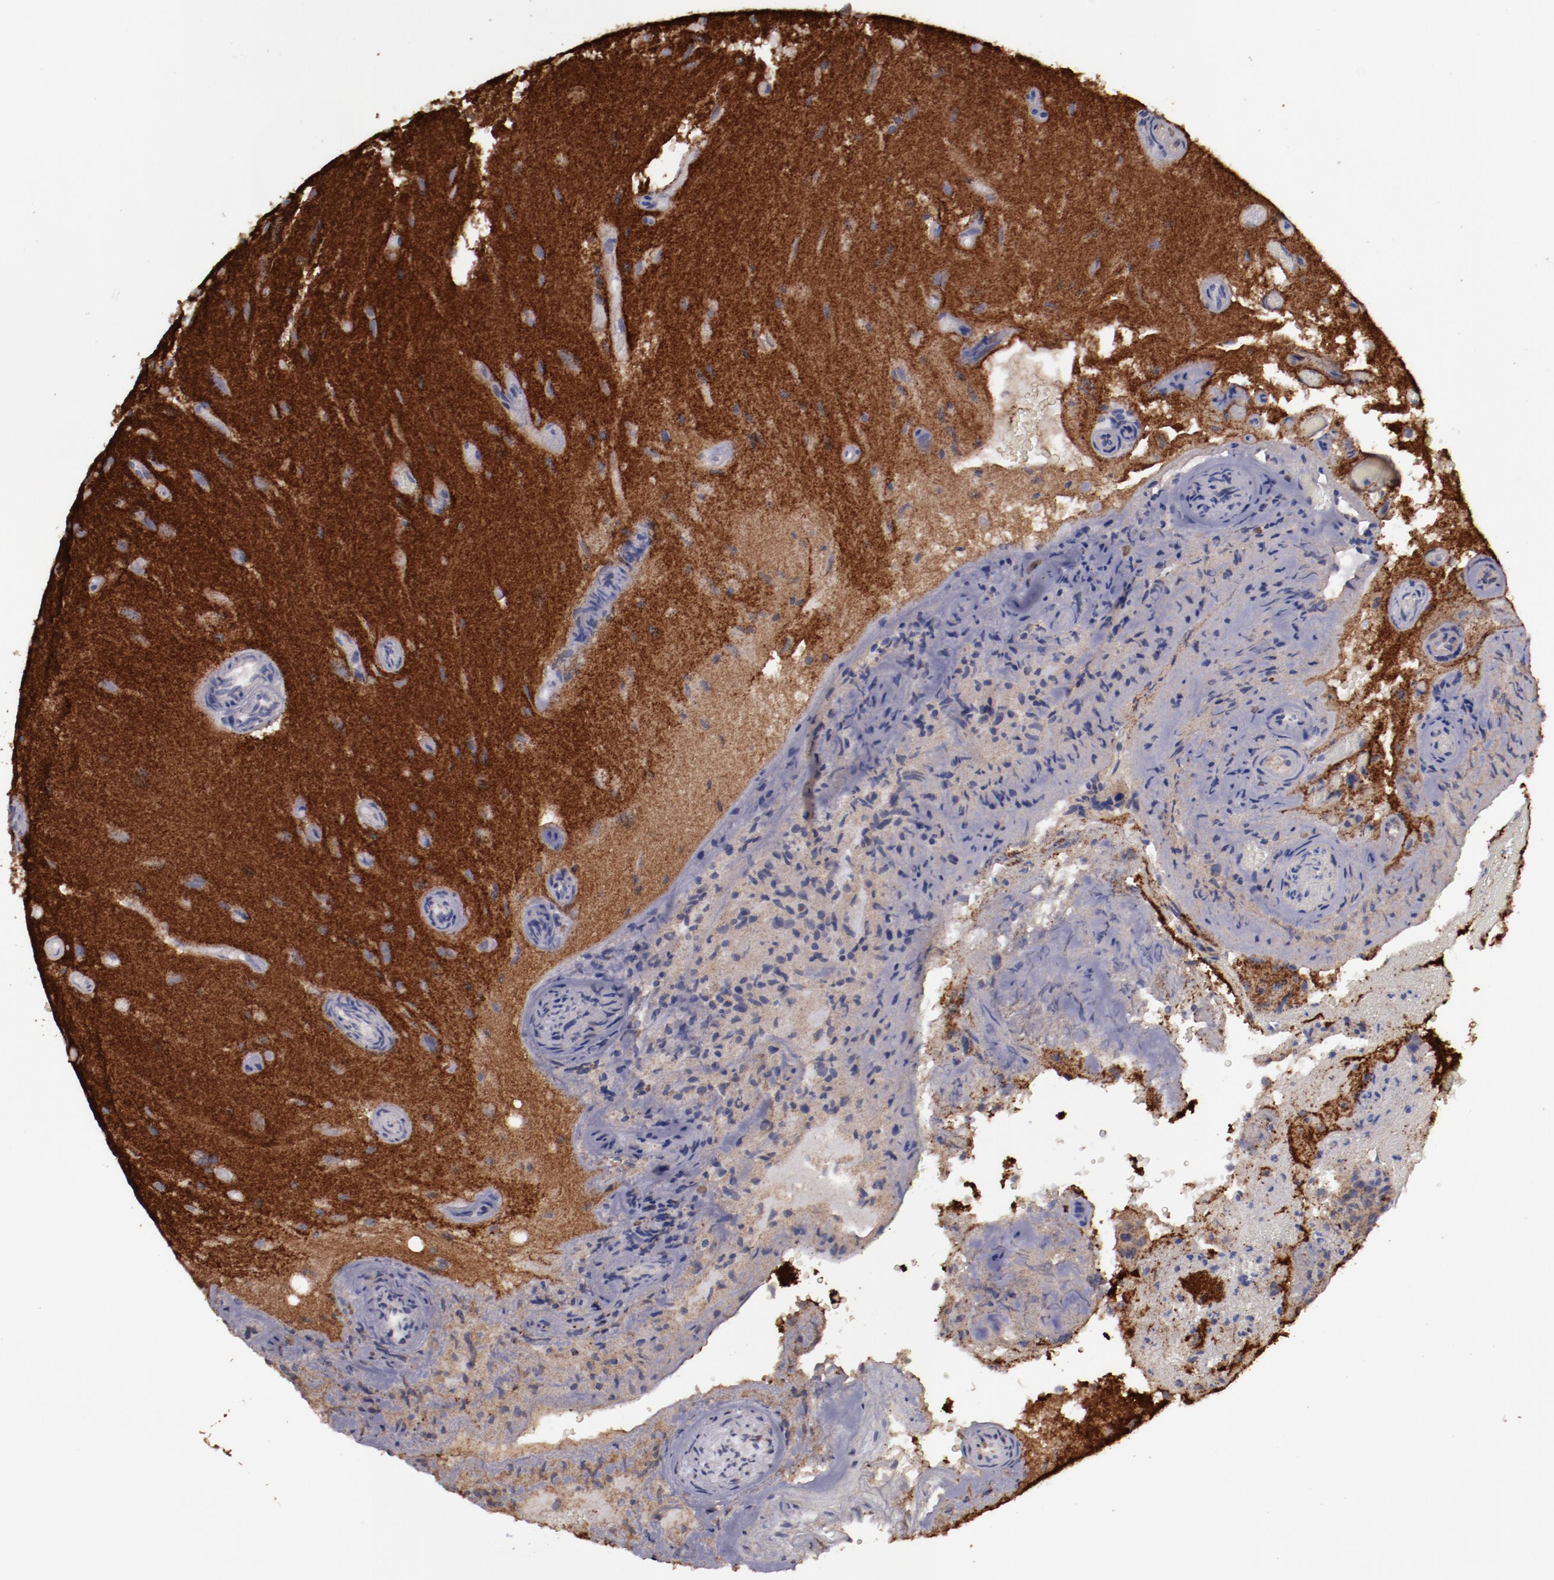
{"staining": {"intensity": "strong", "quantity": ">75%", "location": "cytoplasmic/membranous"}, "tissue": "glioma", "cell_type": "Tumor cells", "image_type": "cancer", "snomed": [{"axis": "morphology", "description": "Normal tissue, NOS"}, {"axis": "morphology", "description": "Glioma, malignant, High grade"}, {"axis": "topography", "description": "Cerebral cortex"}], "caption": "IHC of malignant high-grade glioma shows high levels of strong cytoplasmic/membranous positivity in about >75% of tumor cells.", "gene": "FAT1", "patient": {"sex": "male", "age": 75}}